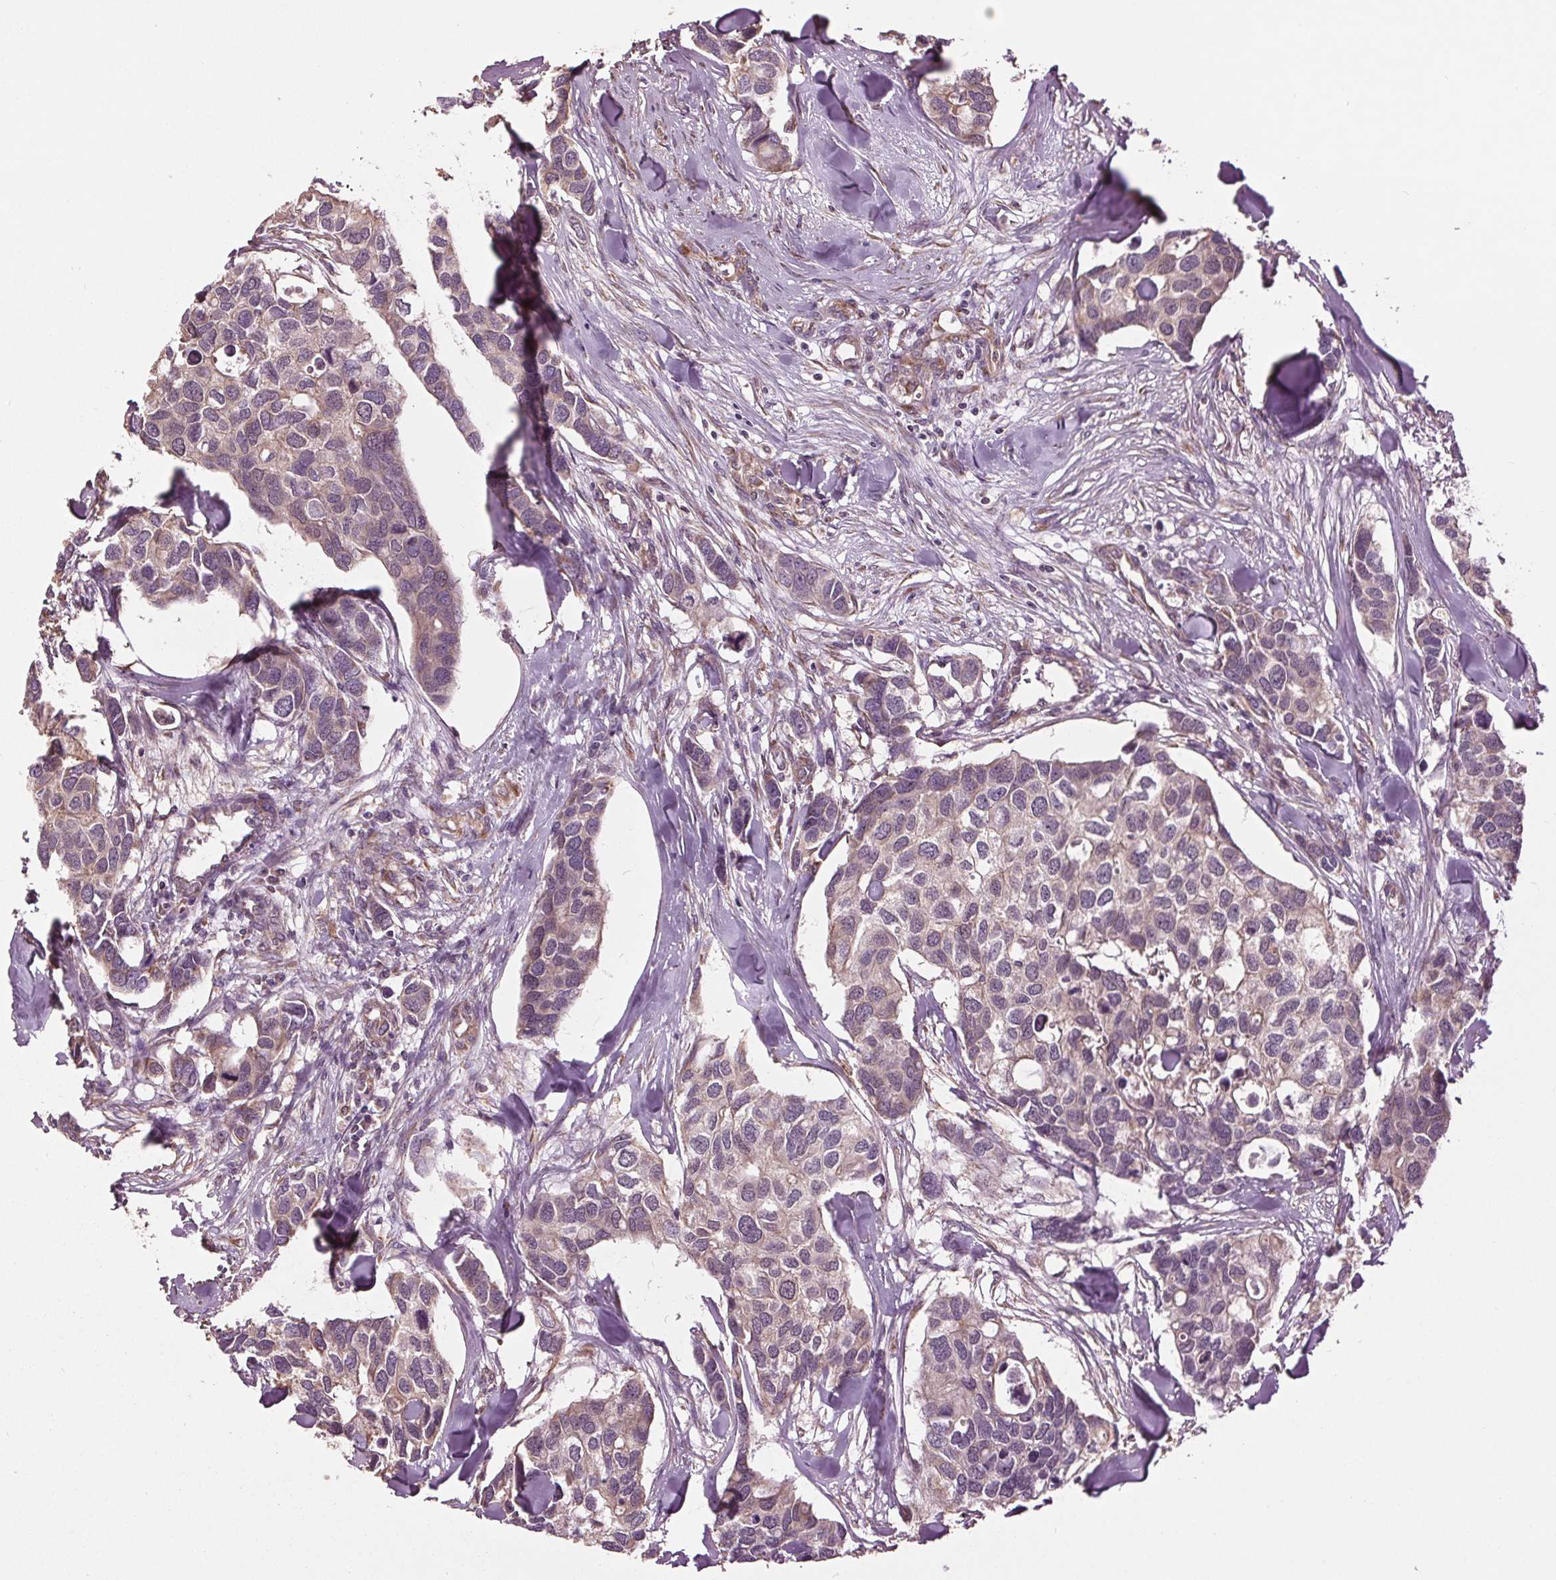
{"staining": {"intensity": "weak", "quantity": "<25%", "location": "cytoplasmic/membranous"}, "tissue": "breast cancer", "cell_type": "Tumor cells", "image_type": "cancer", "snomed": [{"axis": "morphology", "description": "Duct carcinoma"}, {"axis": "topography", "description": "Breast"}], "caption": "Immunohistochemical staining of human infiltrating ductal carcinoma (breast) demonstrates no significant expression in tumor cells.", "gene": "RNPEP", "patient": {"sex": "female", "age": 83}}